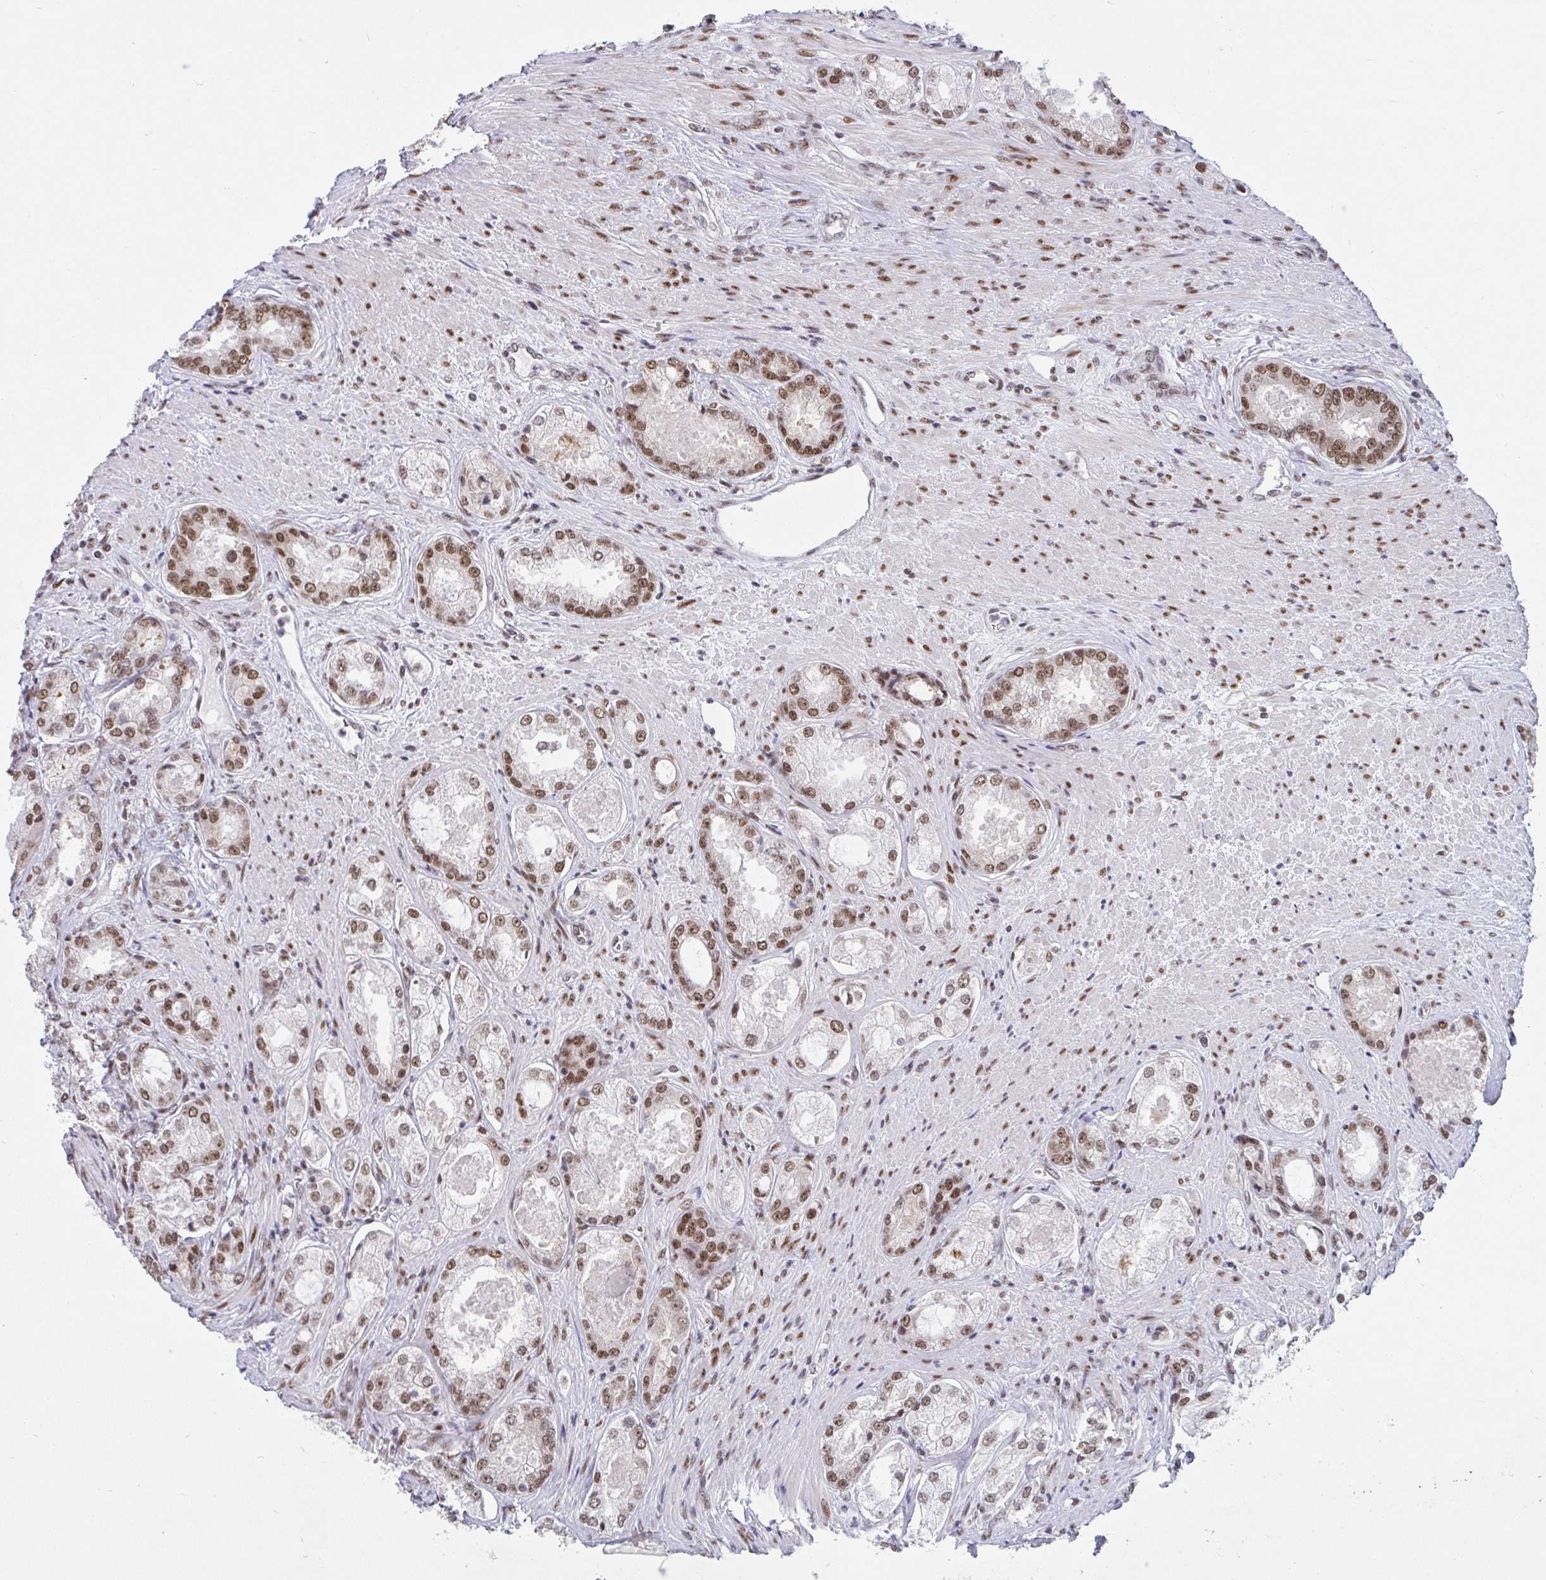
{"staining": {"intensity": "moderate", "quantity": ">75%", "location": "nuclear"}, "tissue": "prostate cancer", "cell_type": "Tumor cells", "image_type": "cancer", "snomed": [{"axis": "morphology", "description": "Adenocarcinoma, Low grade"}, {"axis": "topography", "description": "Prostate"}], "caption": "Immunohistochemistry (IHC) histopathology image of neoplastic tissue: human prostate cancer stained using IHC demonstrates medium levels of moderate protein expression localized specifically in the nuclear of tumor cells, appearing as a nuclear brown color.", "gene": "PHF10", "patient": {"sex": "male", "age": 68}}